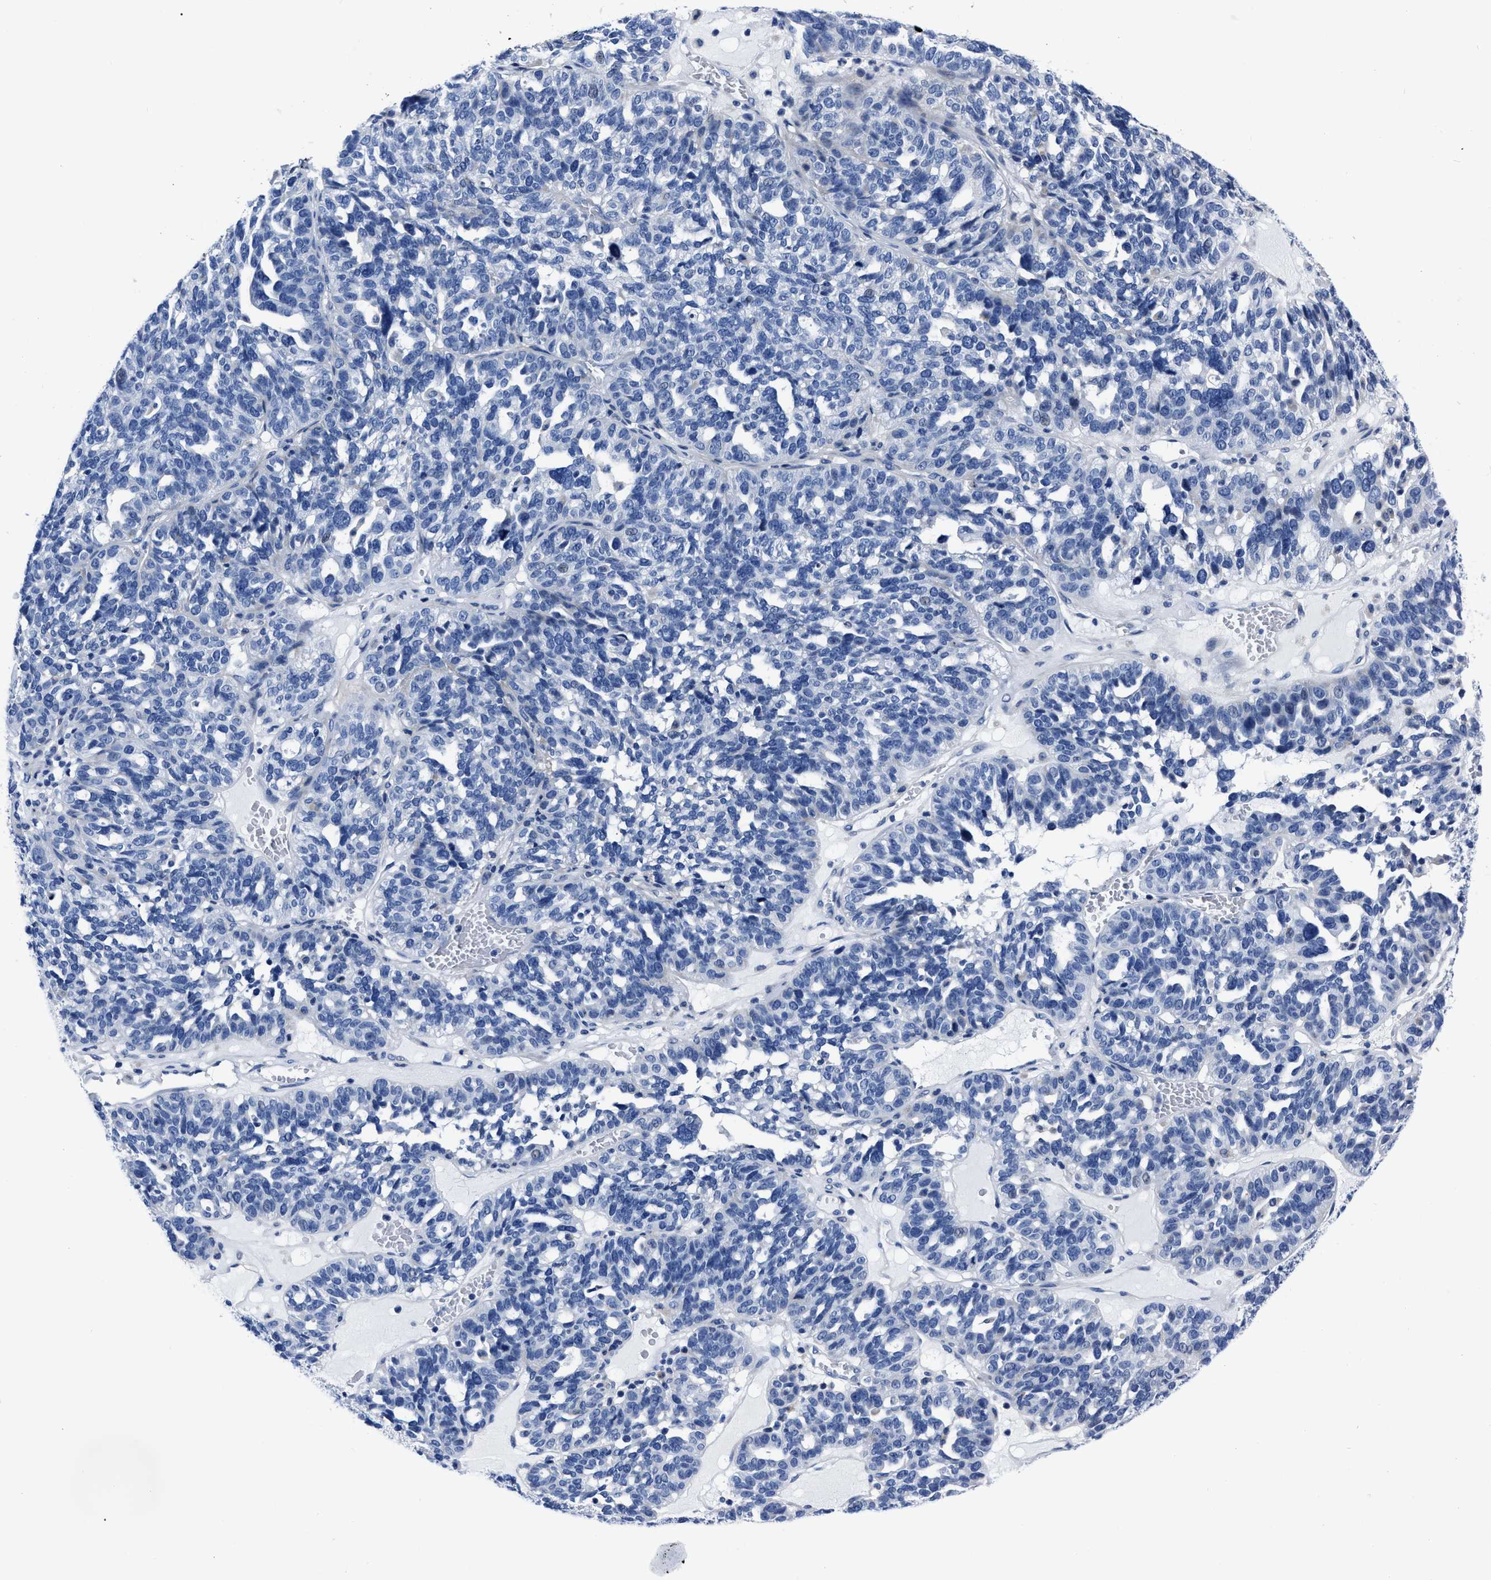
{"staining": {"intensity": "negative", "quantity": "none", "location": "none"}, "tissue": "ovarian cancer", "cell_type": "Tumor cells", "image_type": "cancer", "snomed": [{"axis": "morphology", "description": "Cystadenocarcinoma, serous, NOS"}, {"axis": "topography", "description": "Ovary"}], "caption": "DAB (3,3'-diaminobenzidine) immunohistochemical staining of human ovarian serous cystadenocarcinoma demonstrates no significant staining in tumor cells.", "gene": "MOV10L1", "patient": {"sex": "female", "age": 59}}